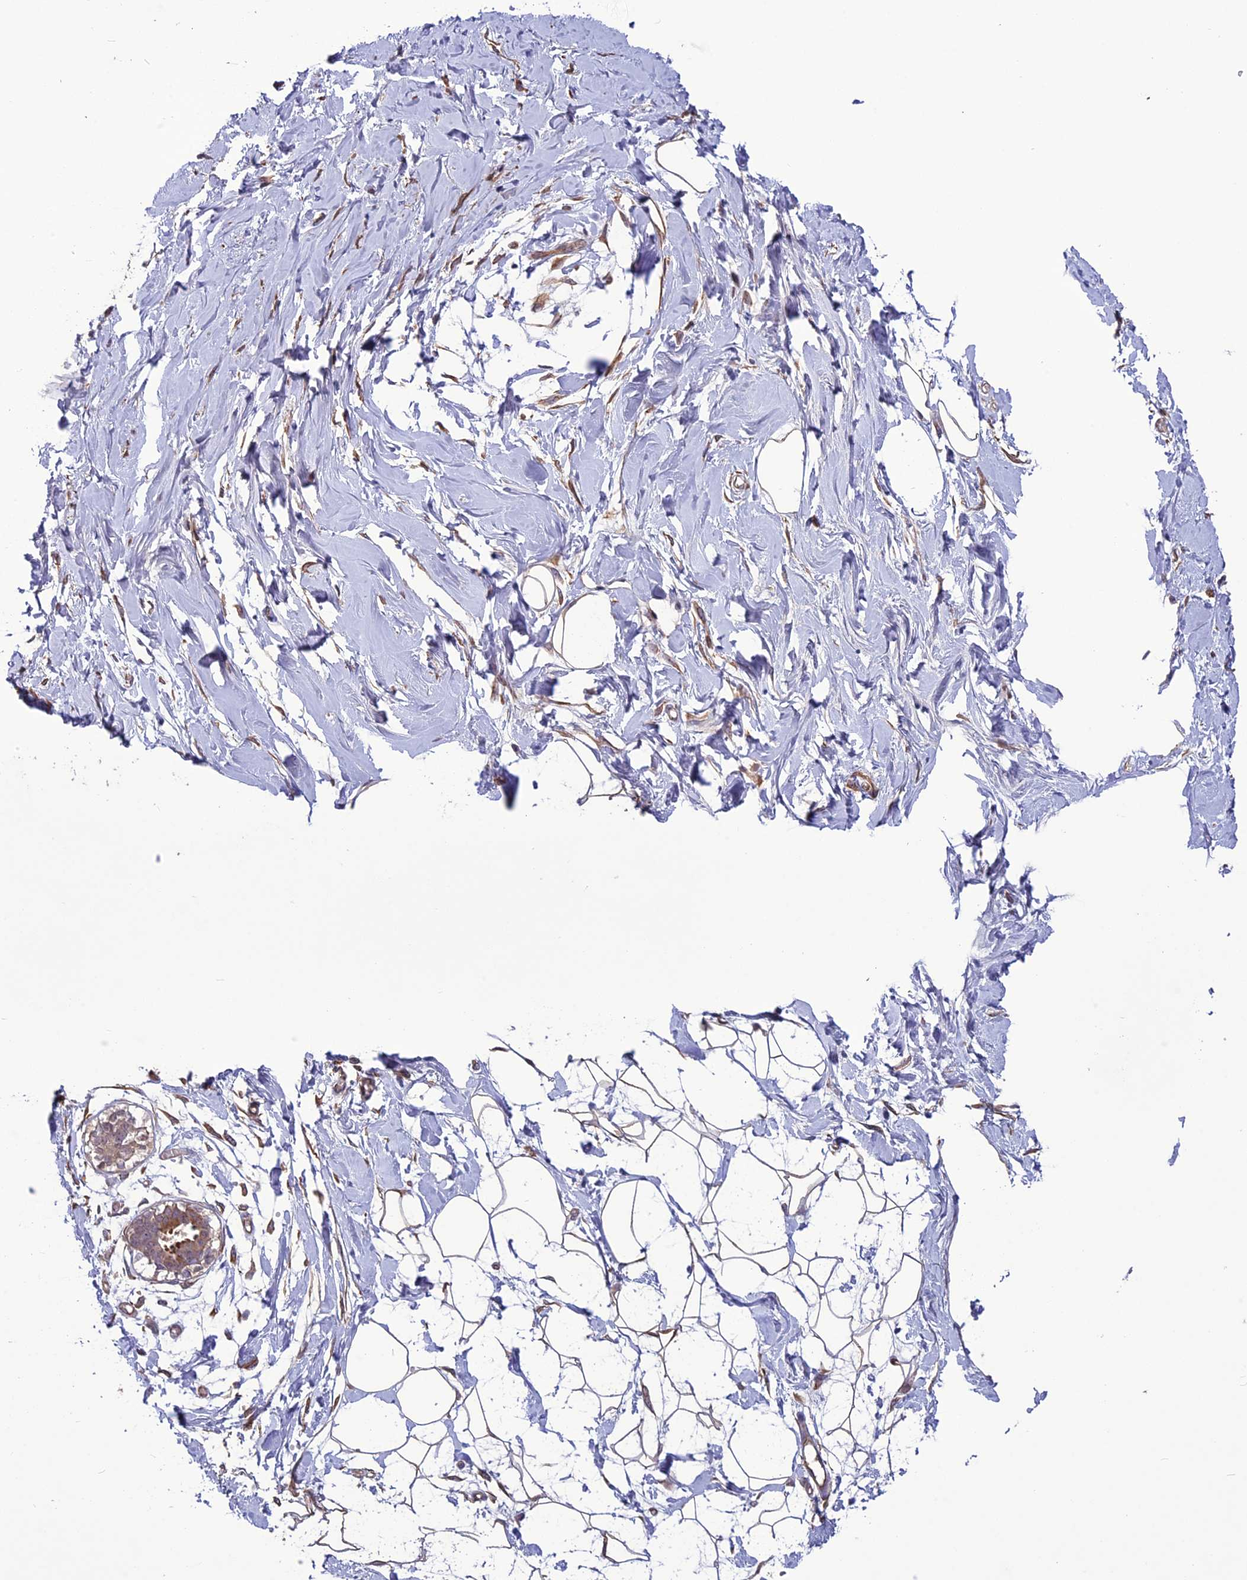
{"staining": {"intensity": "weak", "quantity": "25%-75%", "location": "cytoplasmic/membranous"}, "tissue": "breast", "cell_type": "Adipocytes", "image_type": "normal", "snomed": [{"axis": "morphology", "description": "Normal tissue, NOS"}, {"axis": "topography", "description": "Breast"}], "caption": "Protein expression analysis of unremarkable human breast reveals weak cytoplasmic/membranous staining in approximately 25%-75% of adipocytes. The protein of interest is stained brown, and the nuclei are stained in blue (DAB IHC with brightfield microscopy, high magnification).", "gene": "C3orf70", "patient": {"sex": "female", "age": 27}}